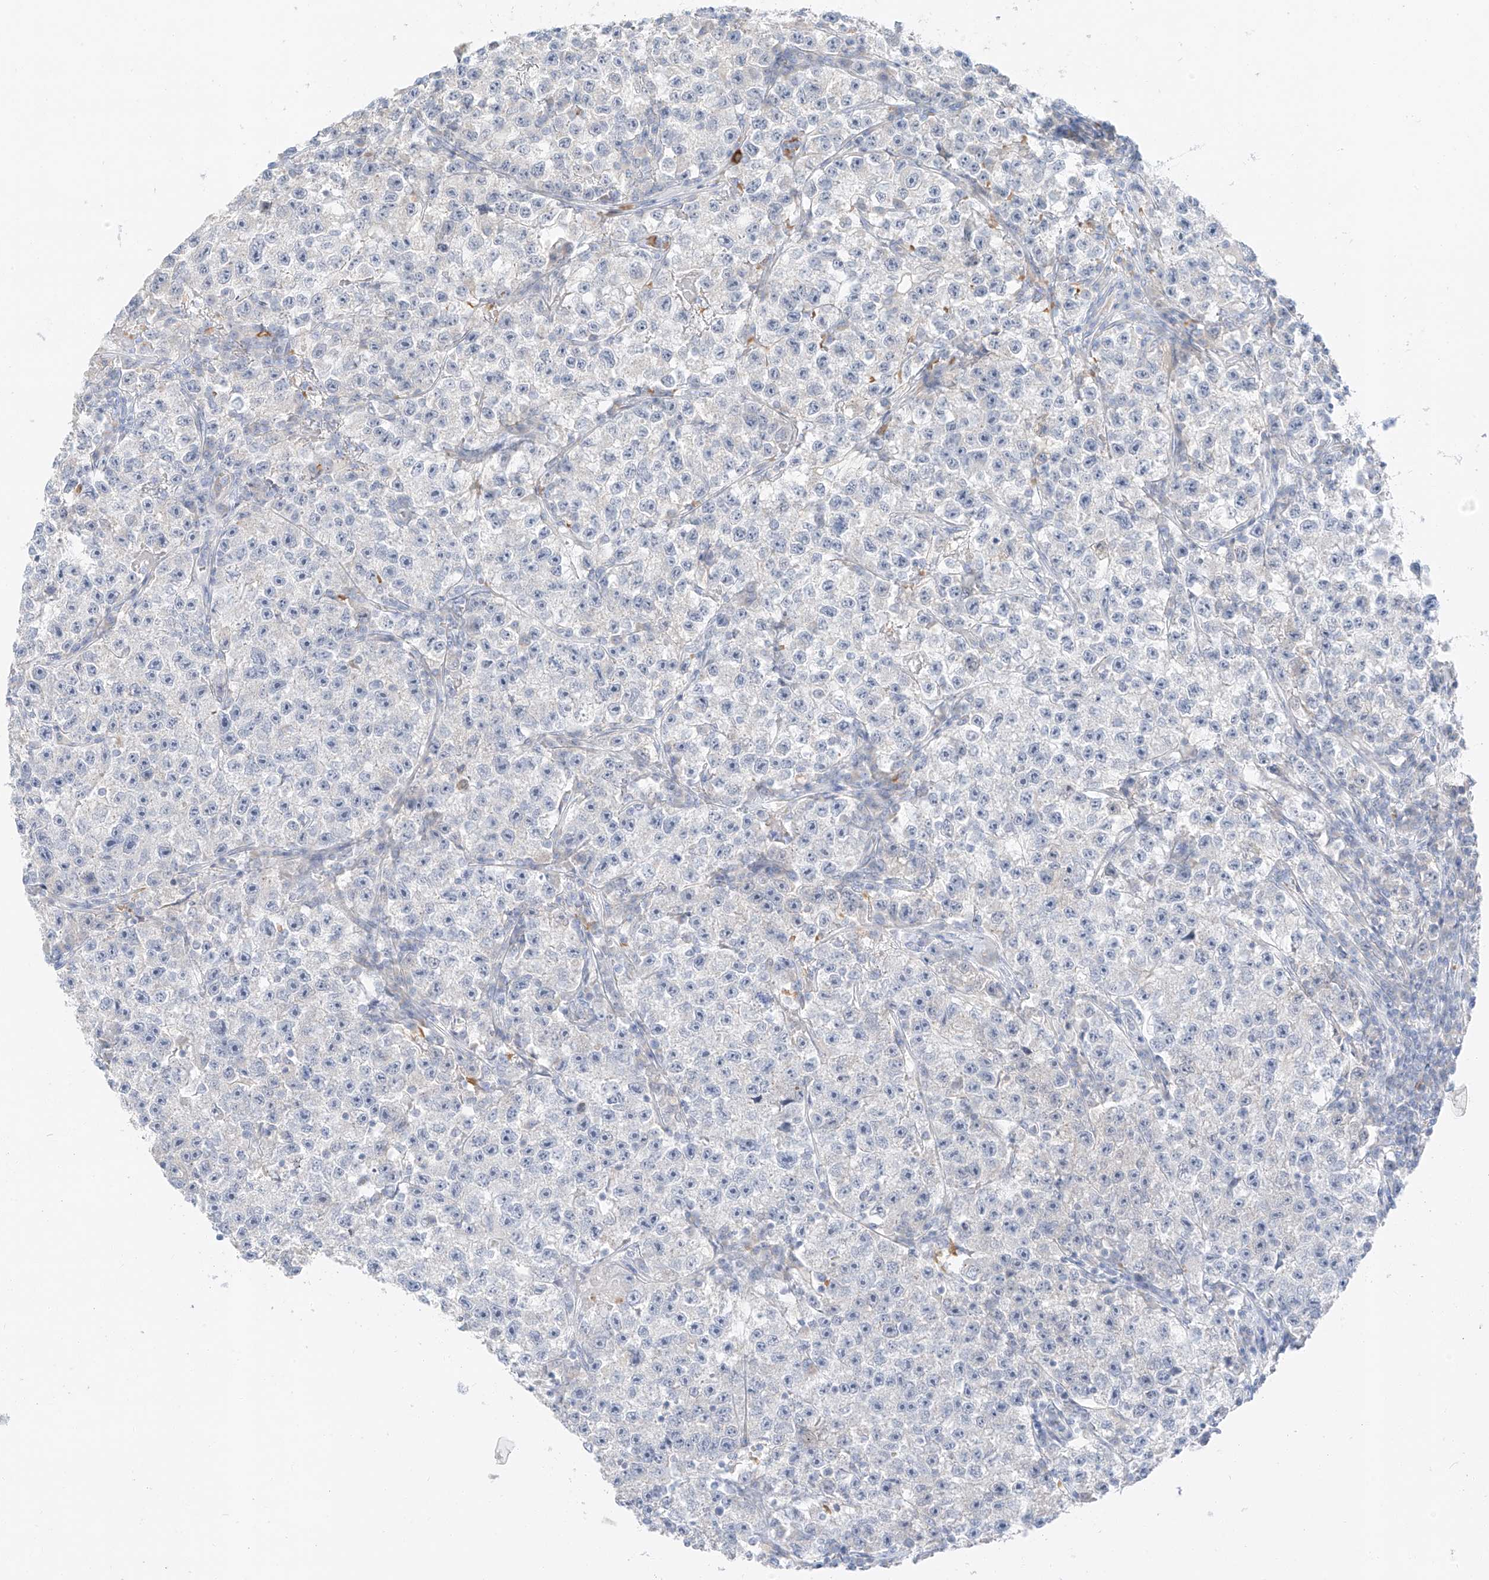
{"staining": {"intensity": "negative", "quantity": "none", "location": "none"}, "tissue": "testis cancer", "cell_type": "Tumor cells", "image_type": "cancer", "snomed": [{"axis": "morphology", "description": "Seminoma, NOS"}, {"axis": "topography", "description": "Testis"}], "caption": "Protein analysis of testis cancer (seminoma) reveals no significant positivity in tumor cells.", "gene": "PGC", "patient": {"sex": "male", "age": 22}}